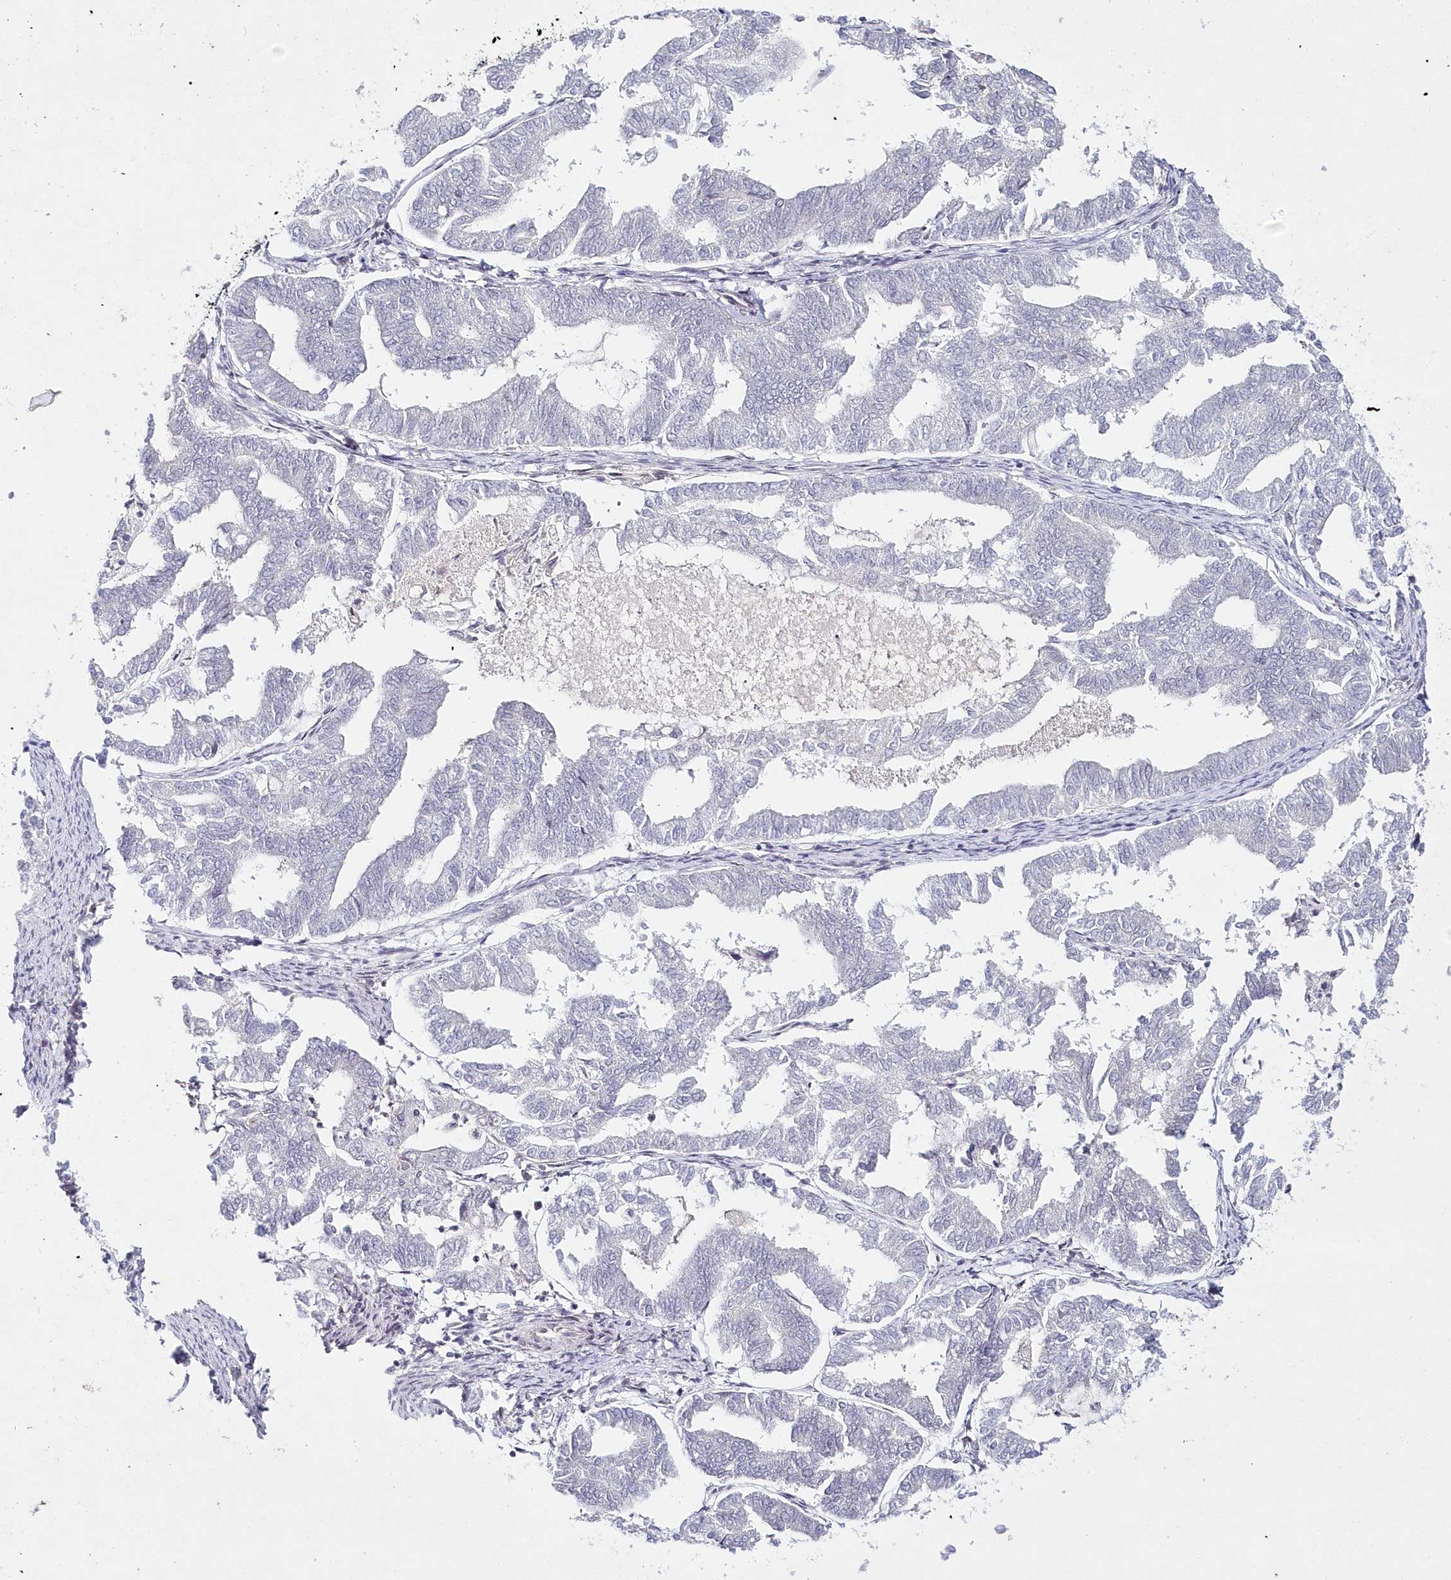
{"staining": {"intensity": "negative", "quantity": "none", "location": "none"}, "tissue": "endometrial cancer", "cell_type": "Tumor cells", "image_type": "cancer", "snomed": [{"axis": "morphology", "description": "Adenocarcinoma, NOS"}, {"axis": "topography", "description": "Endometrium"}], "caption": "Immunohistochemistry (IHC) photomicrograph of neoplastic tissue: human endometrial cancer stained with DAB (3,3'-diaminobenzidine) demonstrates no significant protein positivity in tumor cells.", "gene": "HYCC2", "patient": {"sex": "female", "age": 79}}